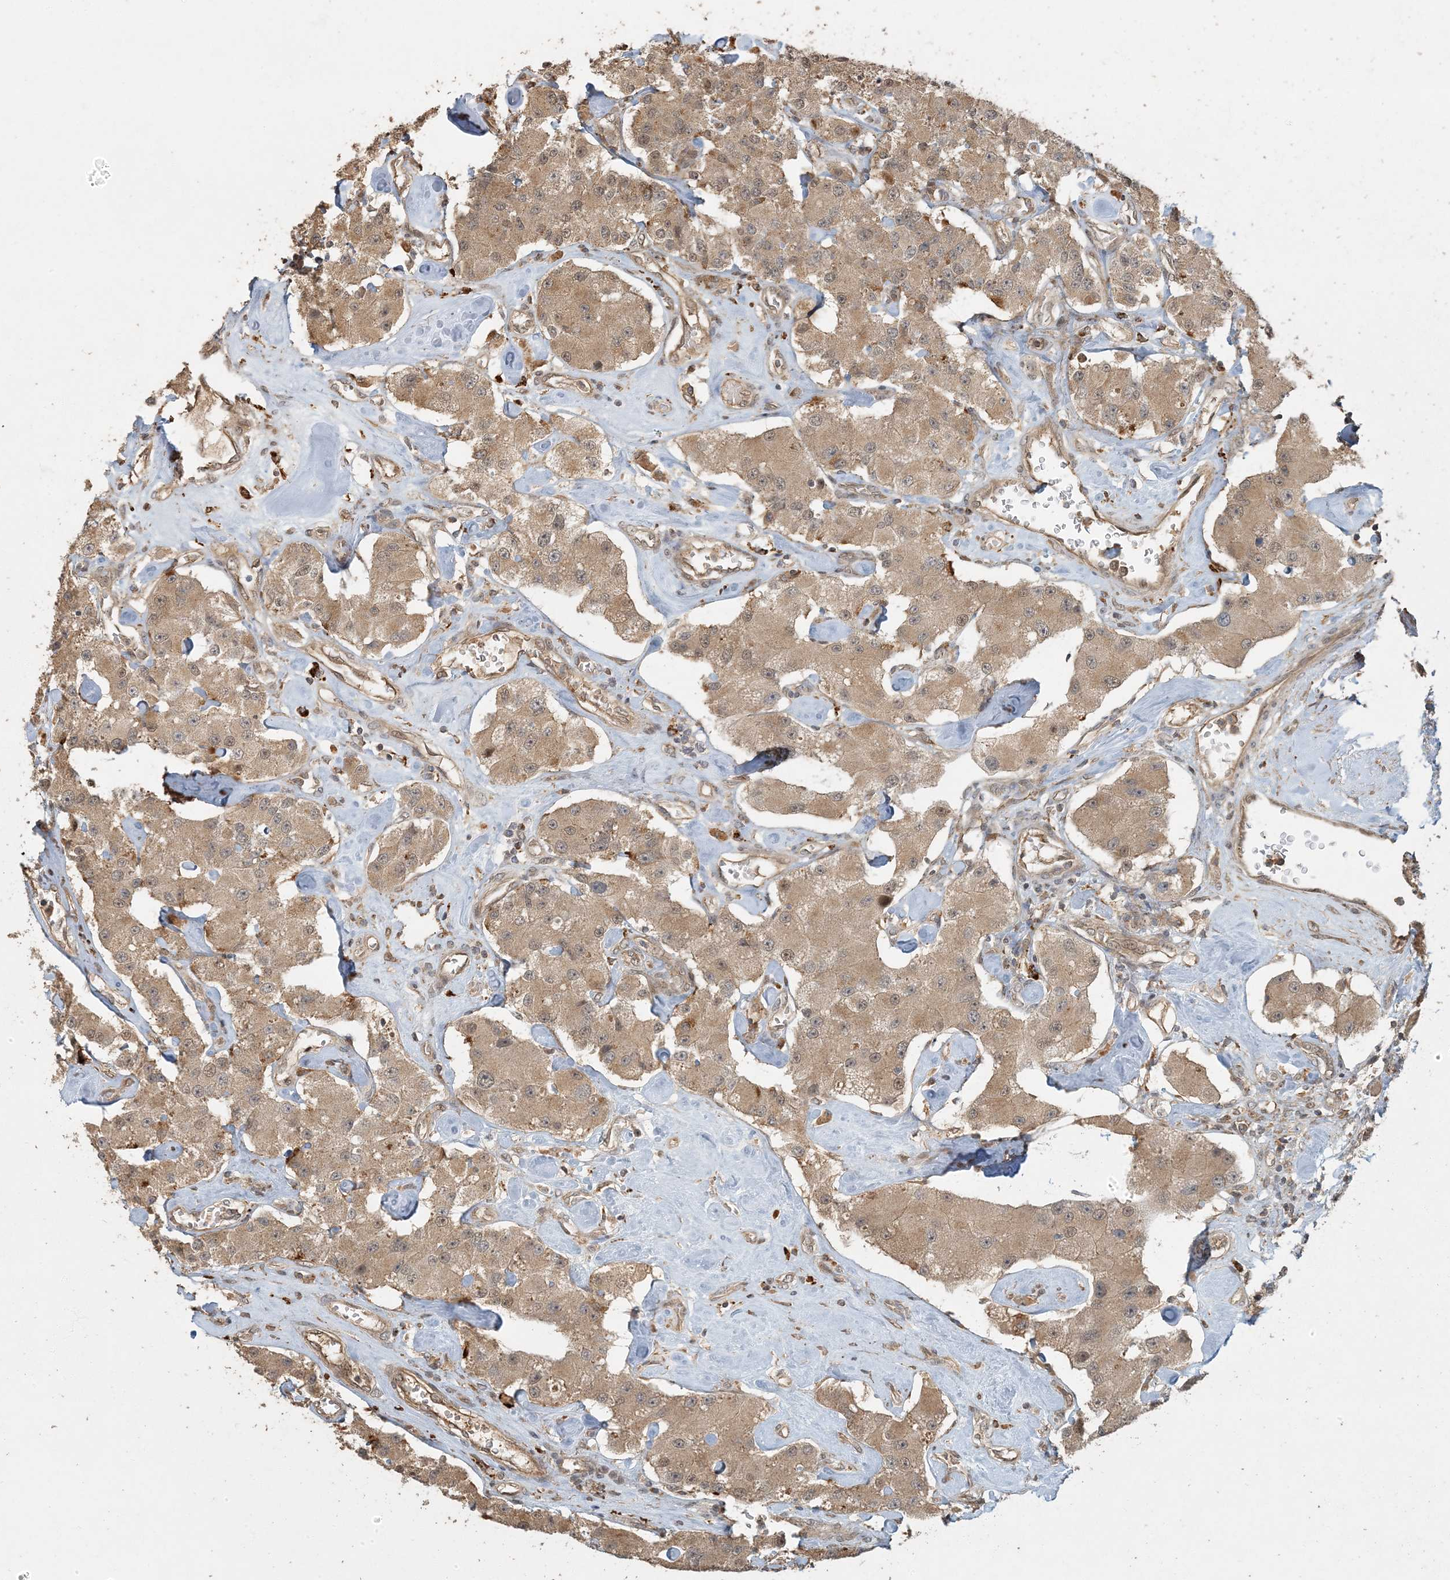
{"staining": {"intensity": "moderate", "quantity": ">75%", "location": "cytoplasmic/membranous"}, "tissue": "carcinoid", "cell_type": "Tumor cells", "image_type": "cancer", "snomed": [{"axis": "morphology", "description": "Carcinoid, malignant, NOS"}, {"axis": "topography", "description": "Pancreas"}], "caption": "Carcinoid (malignant) stained with a protein marker demonstrates moderate staining in tumor cells.", "gene": "AK9", "patient": {"sex": "male", "age": 41}}